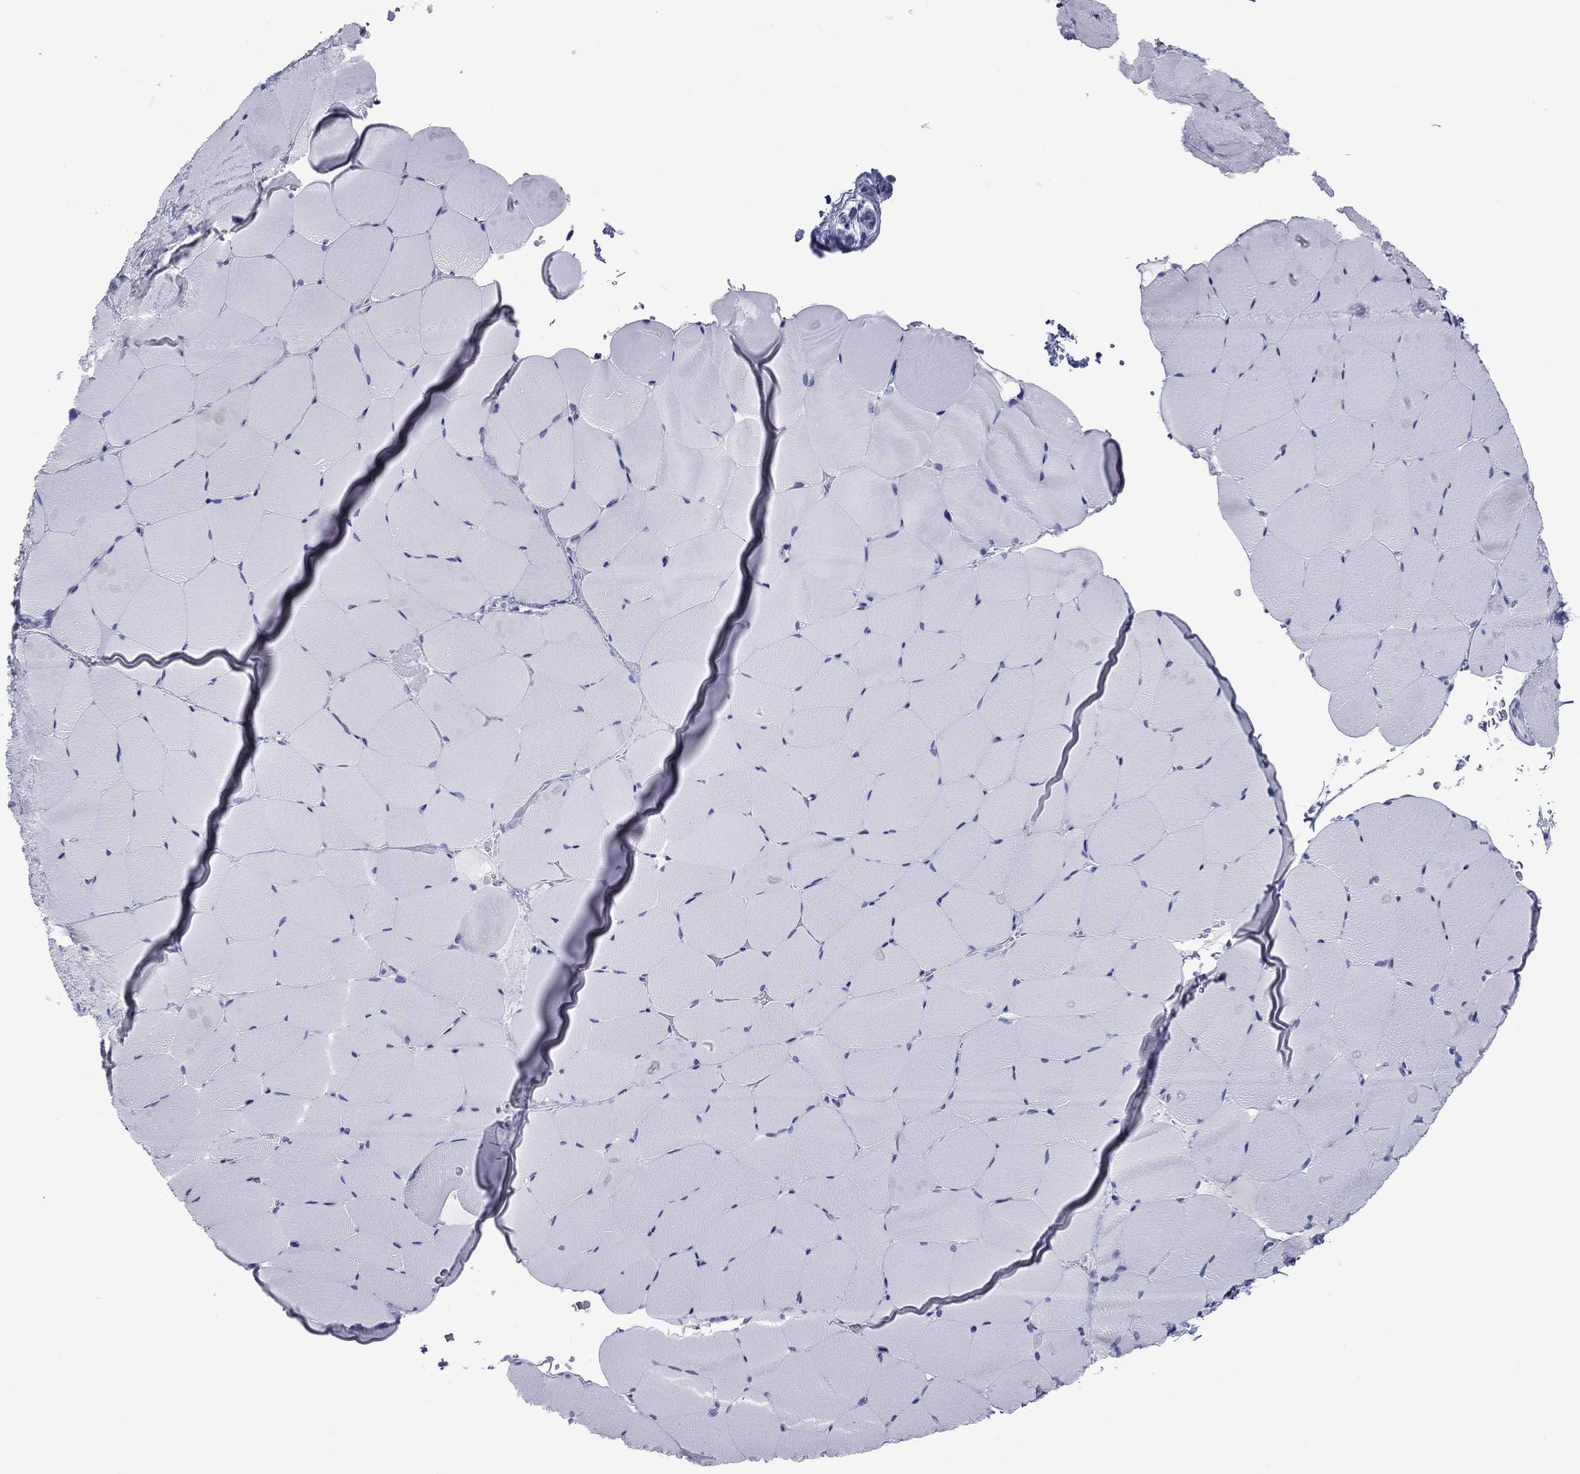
{"staining": {"intensity": "negative", "quantity": "none", "location": "none"}, "tissue": "skeletal muscle", "cell_type": "Myocytes", "image_type": "normal", "snomed": [{"axis": "morphology", "description": "Normal tissue, NOS"}, {"axis": "topography", "description": "Skeletal muscle"}], "caption": "Immunohistochemical staining of normal skeletal muscle exhibits no significant expression in myocytes. The staining was performed using DAB to visualize the protein expression in brown, while the nuclei were stained in blue with hematoxylin (Magnification: 20x).", "gene": "ATP4A", "patient": {"sex": "female", "age": 37}}